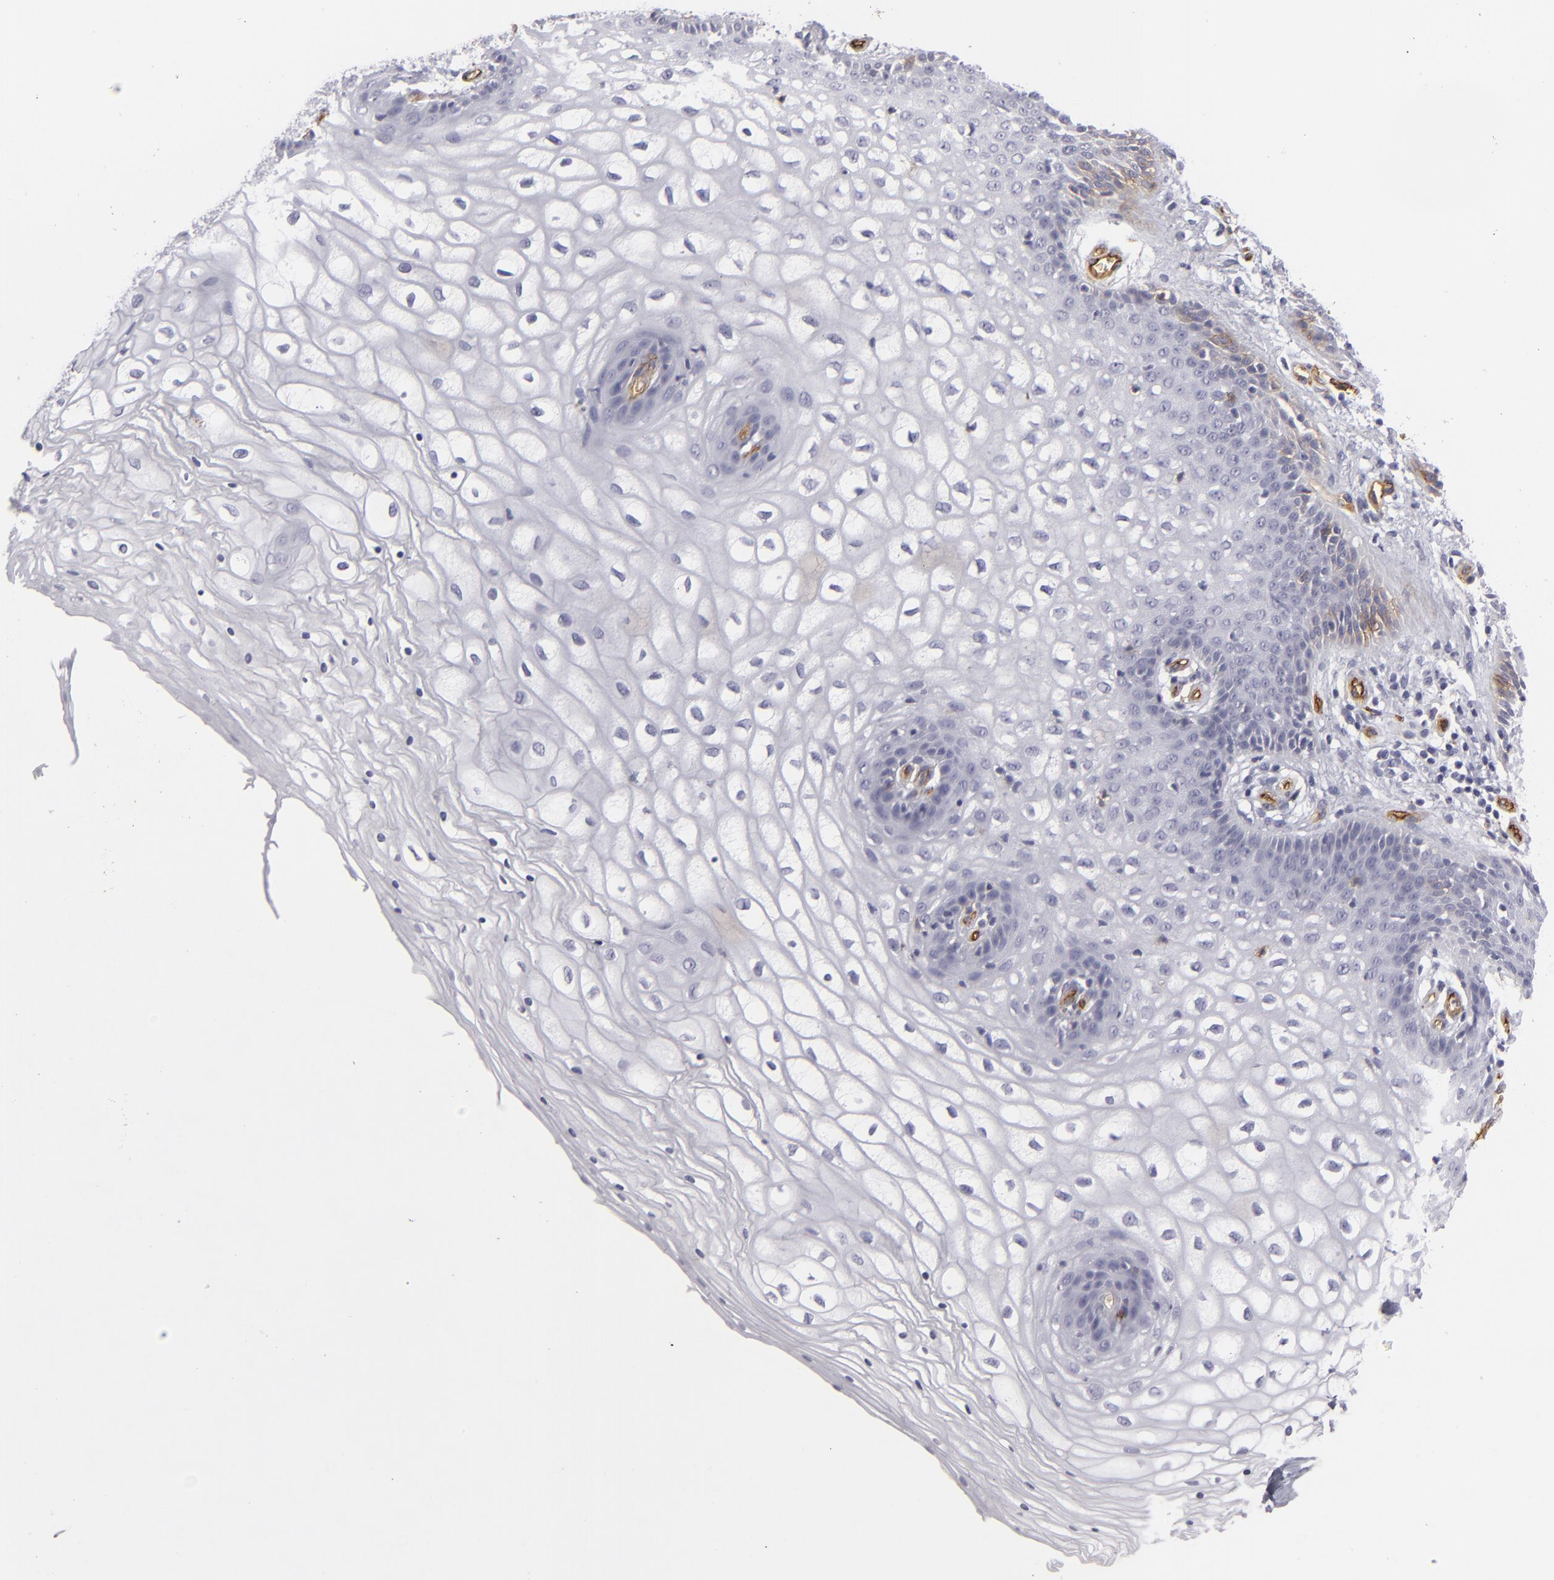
{"staining": {"intensity": "weak", "quantity": "<25%", "location": "cytoplasmic/membranous"}, "tissue": "vagina", "cell_type": "Squamous epithelial cells", "image_type": "normal", "snomed": [{"axis": "morphology", "description": "Normal tissue, NOS"}, {"axis": "topography", "description": "Vagina"}], "caption": "This histopathology image is of normal vagina stained with immunohistochemistry to label a protein in brown with the nuclei are counter-stained blue. There is no staining in squamous epithelial cells. (Brightfield microscopy of DAB (3,3'-diaminobenzidine) IHC at high magnification).", "gene": "MCAM", "patient": {"sex": "female", "age": 34}}